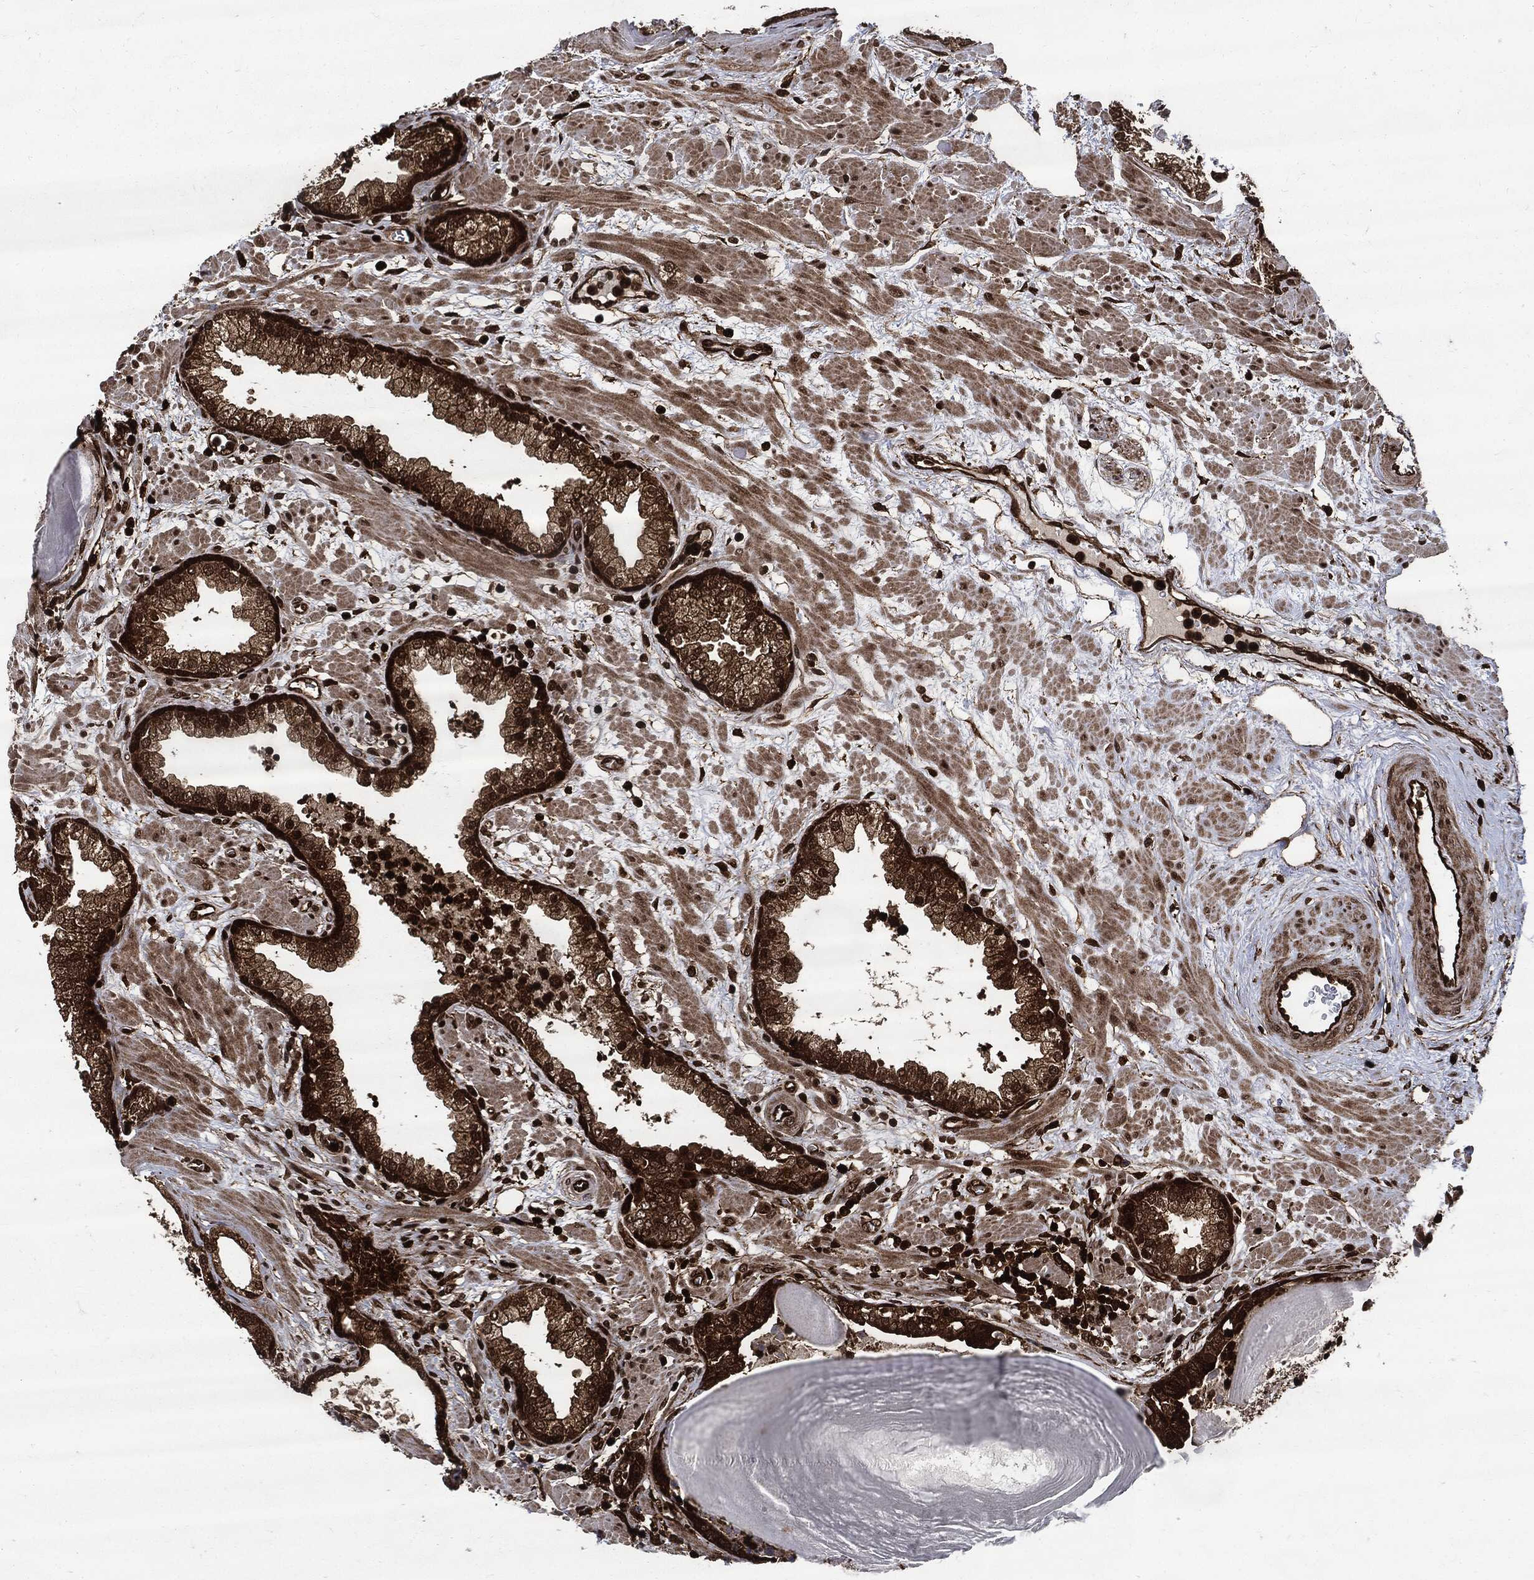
{"staining": {"intensity": "strong", "quantity": "25%-75%", "location": "cytoplasmic/membranous"}, "tissue": "prostate", "cell_type": "Glandular cells", "image_type": "normal", "snomed": [{"axis": "morphology", "description": "Normal tissue, NOS"}, {"axis": "topography", "description": "Prostate"}], "caption": "Glandular cells display strong cytoplasmic/membranous expression in approximately 25%-75% of cells in normal prostate. (DAB (3,3'-diaminobenzidine) IHC with brightfield microscopy, high magnification).", "gene": "YWHAB", "patient": {"sex": "male", "age": 63}}